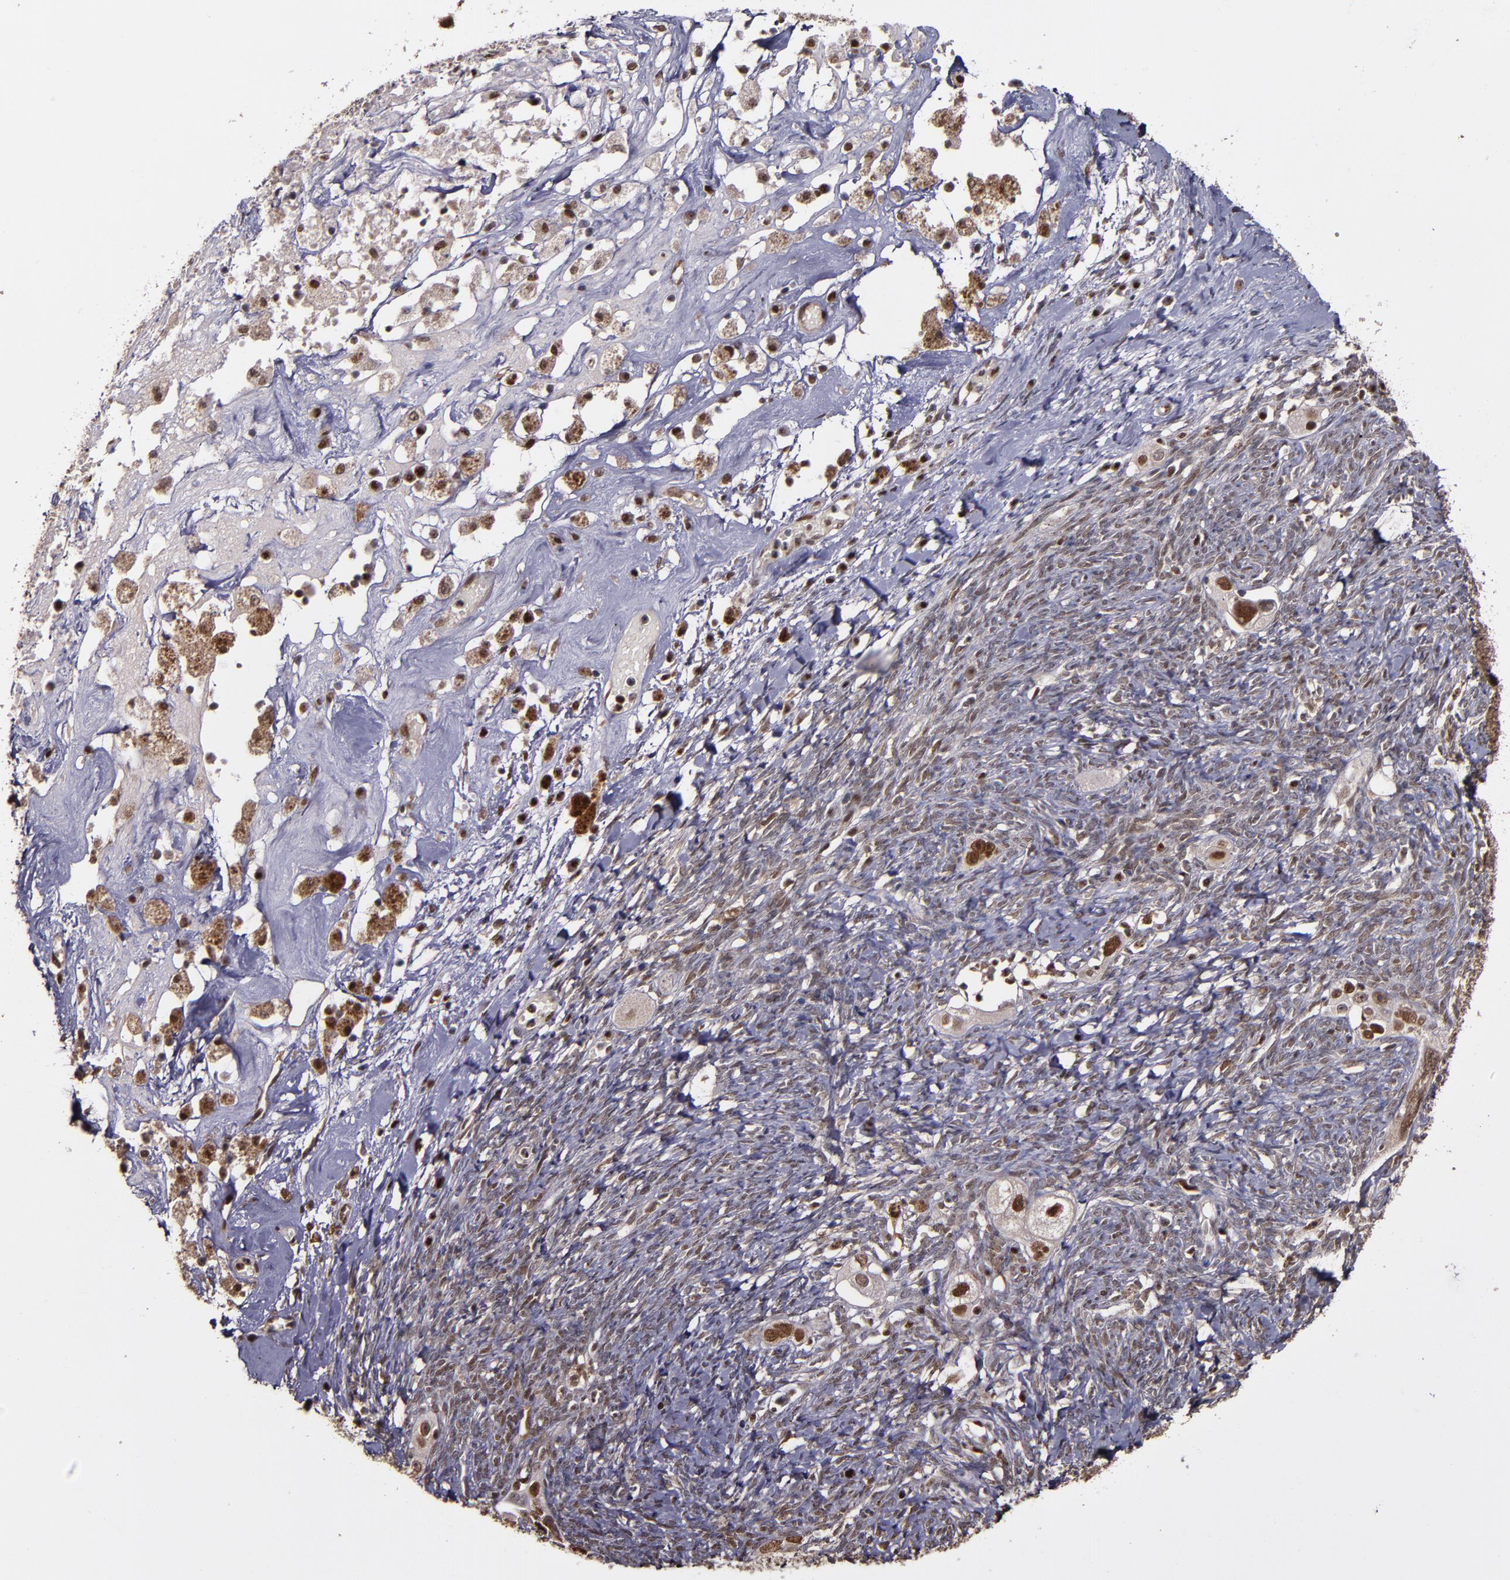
{"staining": {"intensity": "strong", "quantity": ">75%", "location": "nuclear"}, "tissue": "ovarian cancer", "cell_type": "Tumor cells", "image_type": "cancer", "snomed": [{"axis": "morphology", "description": "Normal tissue, NOS"}, {"axis": "morphology", "description": "Cystadenocarcinoma, serous, NOS"}, {"axis": "topography", "description": "Ovary"}], "caption": "Human ovarian cancer stained with a brown dye reveals strong nuclear positive staining in approximately >75% of tumor cells.", "gene": "CHEK2", "patient": {"sex": "female", "age": 62}}